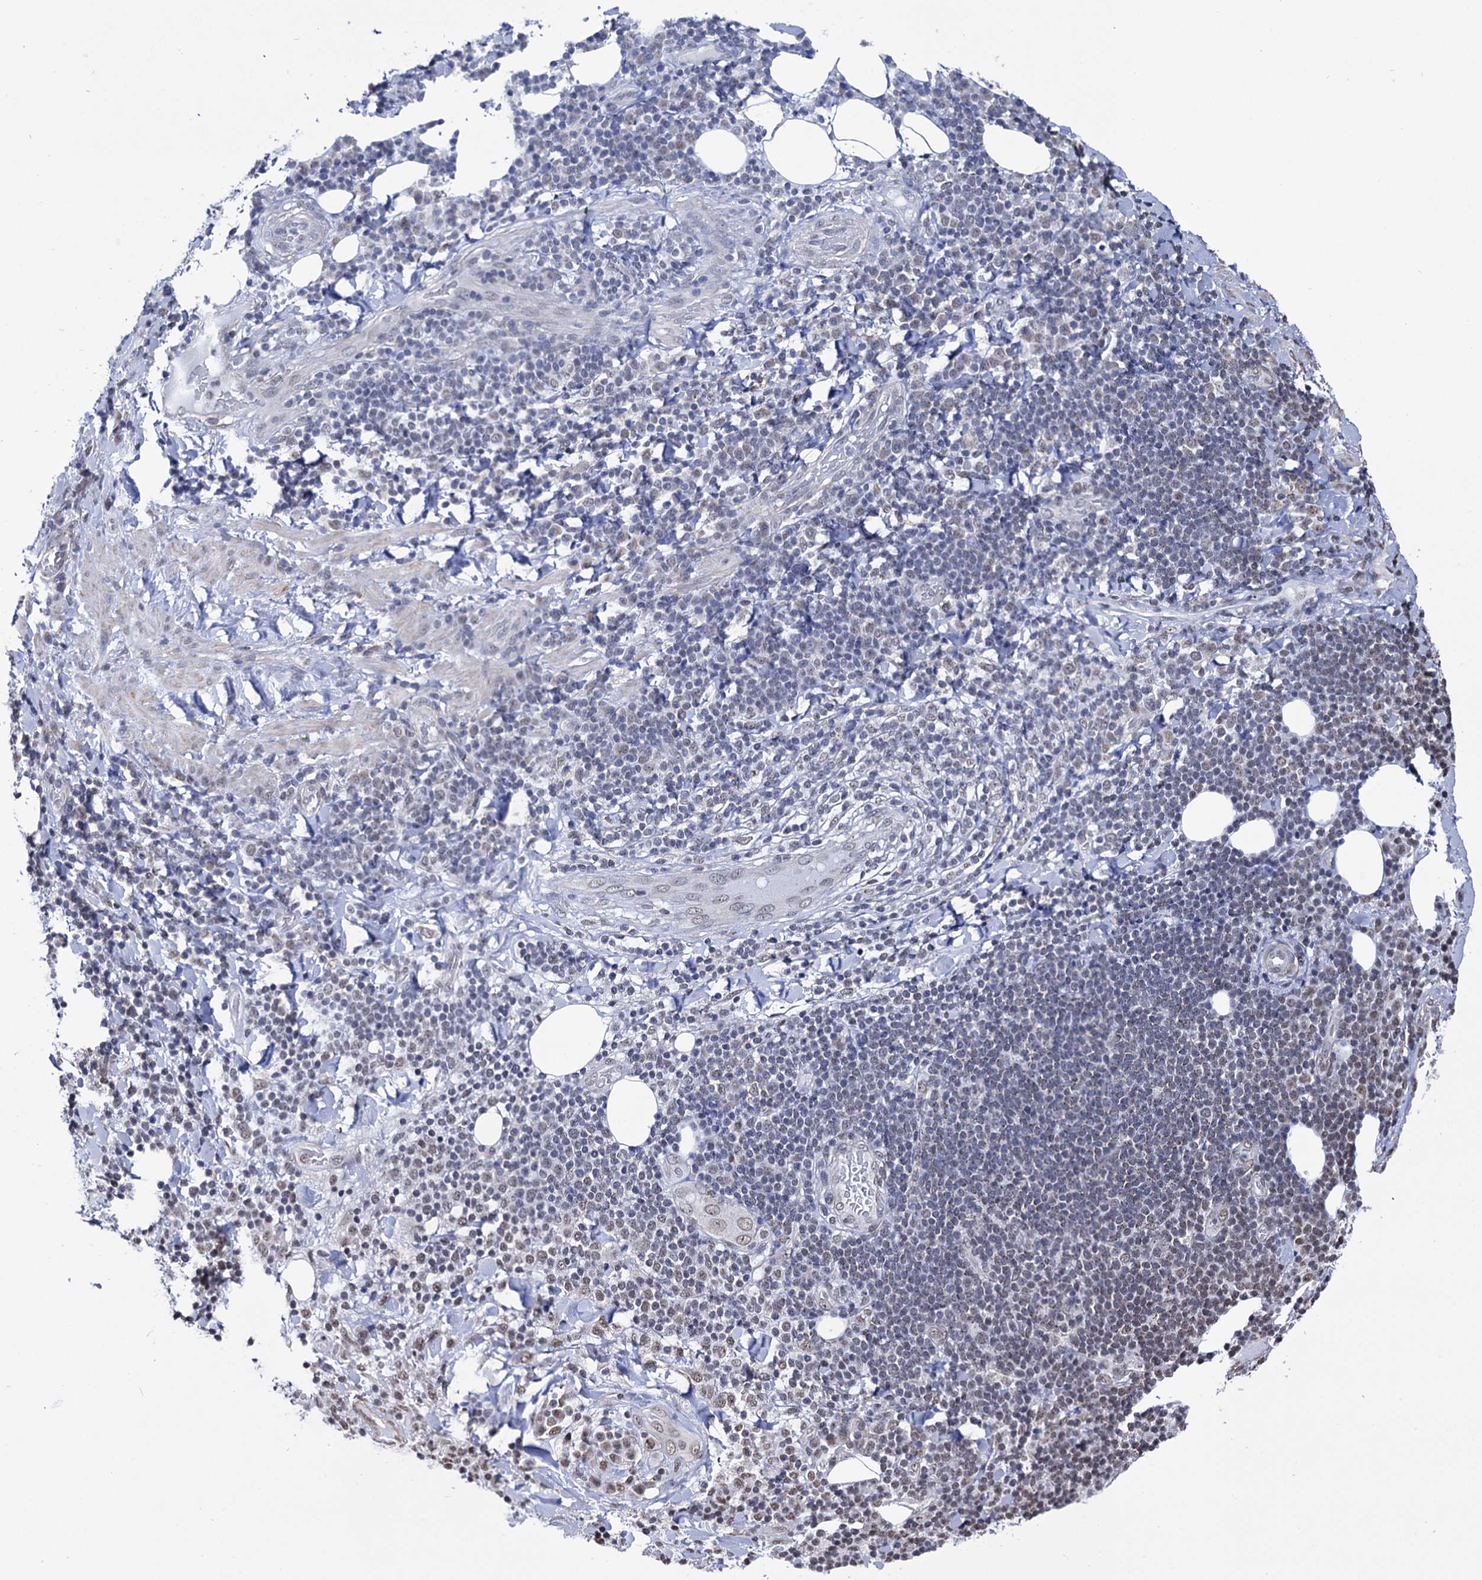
{"staining": {"intensity": "negative", "quantity": "none", "location": "none"}, "tissue": "adipose tissue", "cell_type": "Adipocytes", "image_type": "normal", "snomed": [{"axis": "morphology", "description": "Normal tissue, NOS"}, {"axis": "morphology", "description": "Squamous cell carcinoma, NOS"}, {"axis": "topography", "description": "Lymph node"}, {"axis": "topography", "description": "Bronchus"}, {"axis": "topography", "description": "Lung"}], "caption": "A high-resolution histopathology image shows immunohistochemistry staining of unremarkable adipose tissue, which exhibits no significant positivity in adipocytes. (Brightfield microscopy of DAB (3,3'-diaminobenzidine) immunohistochemistry (IHC) at high magnification).", "gene": "ABHD10", "patient": {"sex": "male", "age": 66}}